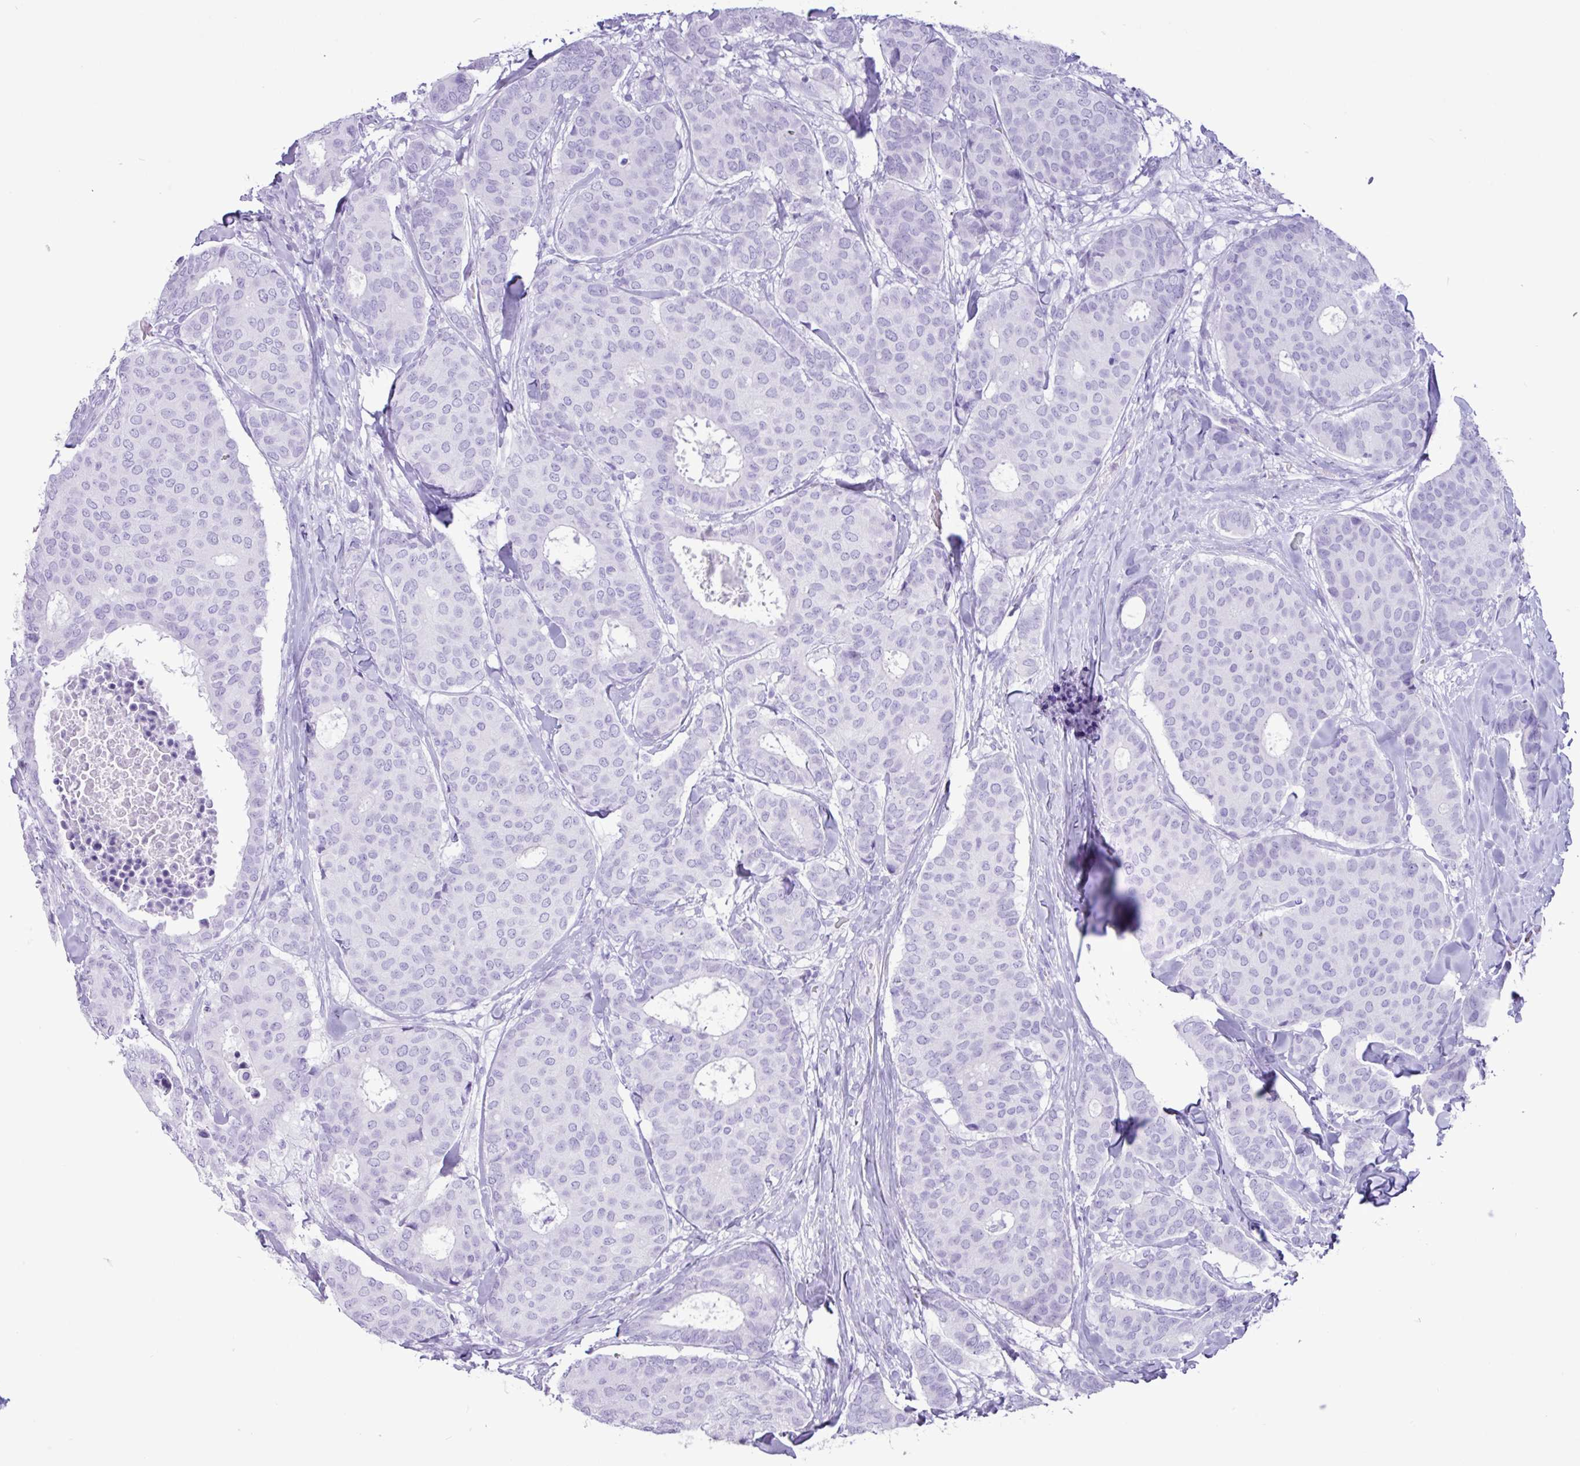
{"staining": {"intensity": "negative", "quantity": "none", "location": "none"}, "tissue": "breast cancer", "cell_type": "Tumor cells", "image_type": "cancer", "snomed": [{"axis": "morphology", "description": "Duct carcinoma"}, {"axis": "topography", "description": "Breast"}], "caption": "DAB immunohistochemical staining of human infiltrating ductal carcinoma (breast) shows no significant positivity in tumor cells. (Immunohistochemistry, brightfield microscopy, high magnification).", "gene": "CKMT2", "patient": {"sex": "female", "age": 75}}